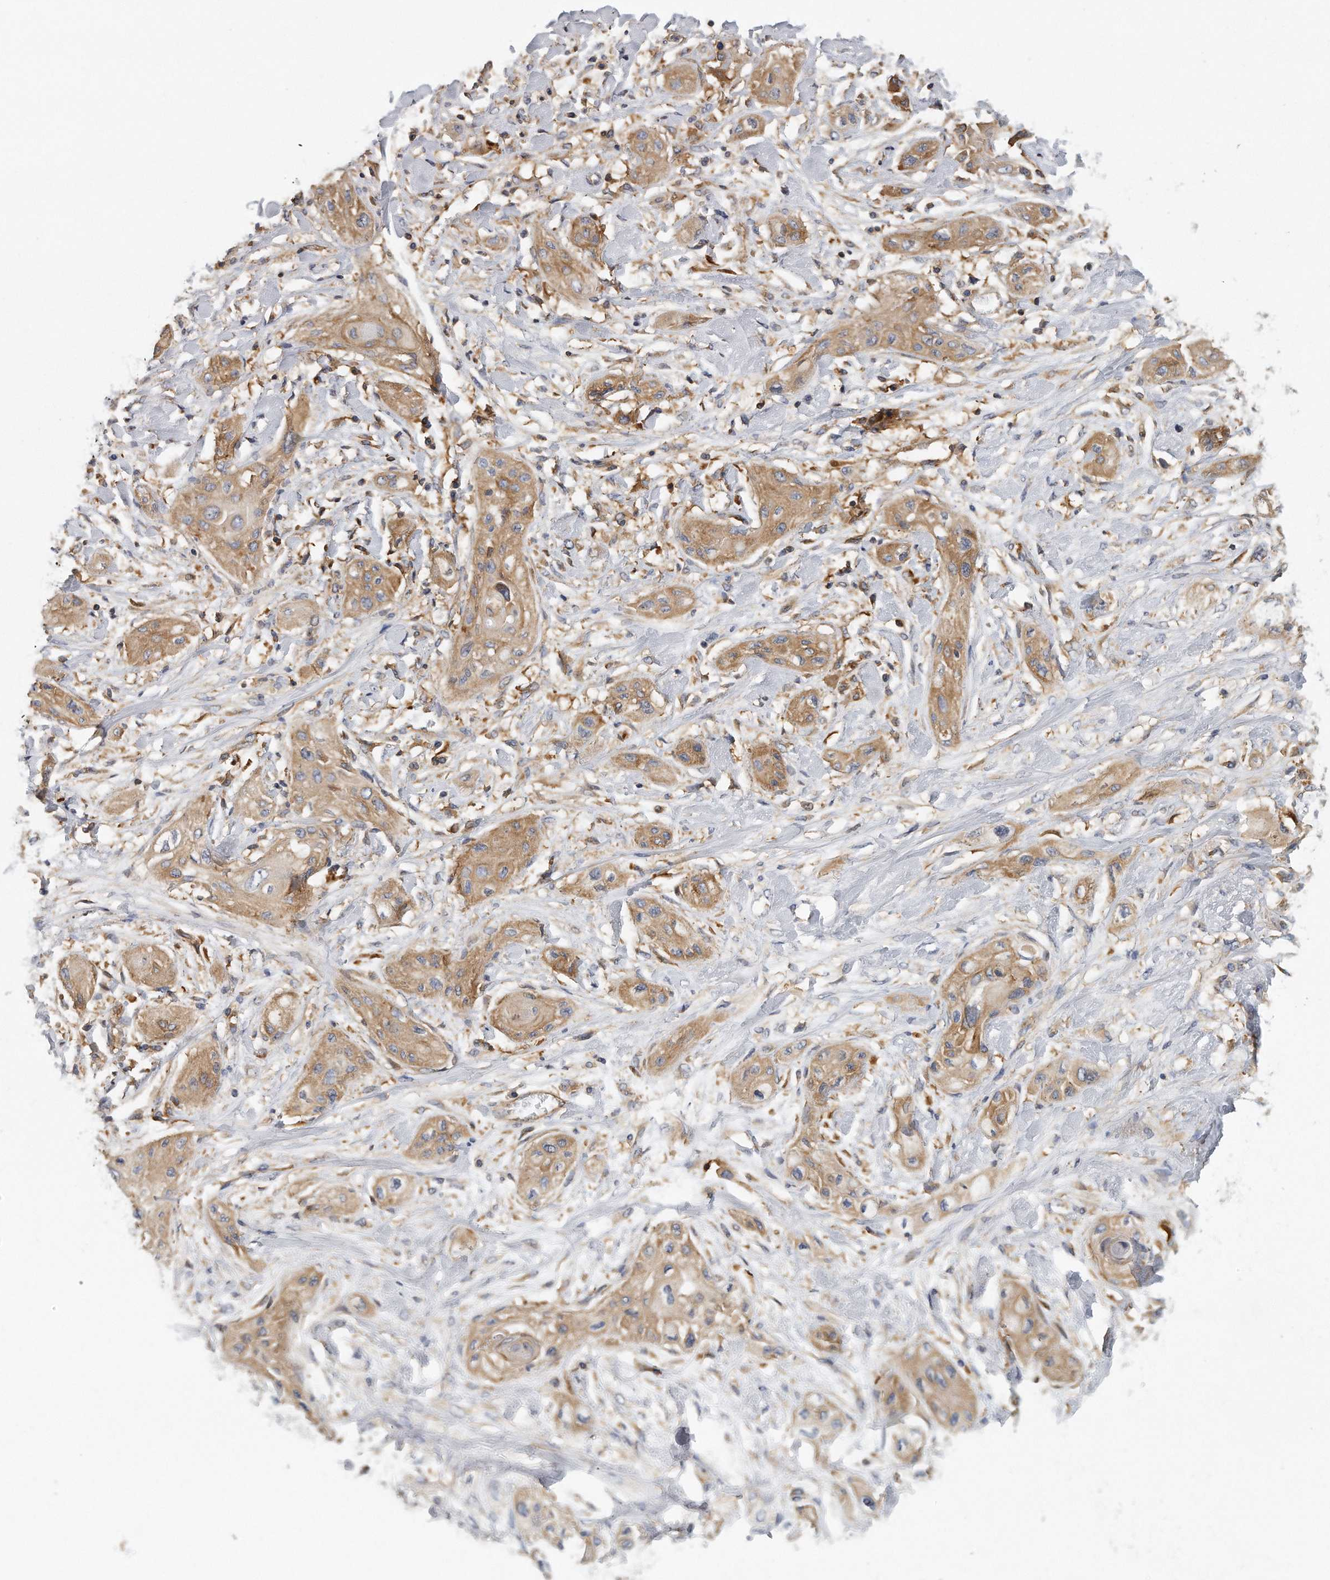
{"staining": {"intensity": "moderate", "quantity": ">75%", "location": "cytoplasmic/membranous"}, "tissue": "lung cancer", "cell_type": "Tumor cells", "image_type": "cancer", "snomed": [{"axis": "morphology", "description": "Squamous cell carcinoma, NOS"}, {"axis": "topography", "description": "Lung"}], "caption": "Immunohistochemistry (IHC) of lung cancer (squamous cell carcinoma) demonstrates medium levels of moderate cytoplasmic/membranous expression in approximately >75% of tumor cells.", "gene": "EIF3I", "patient": {"sex": "female", "age": 47}}